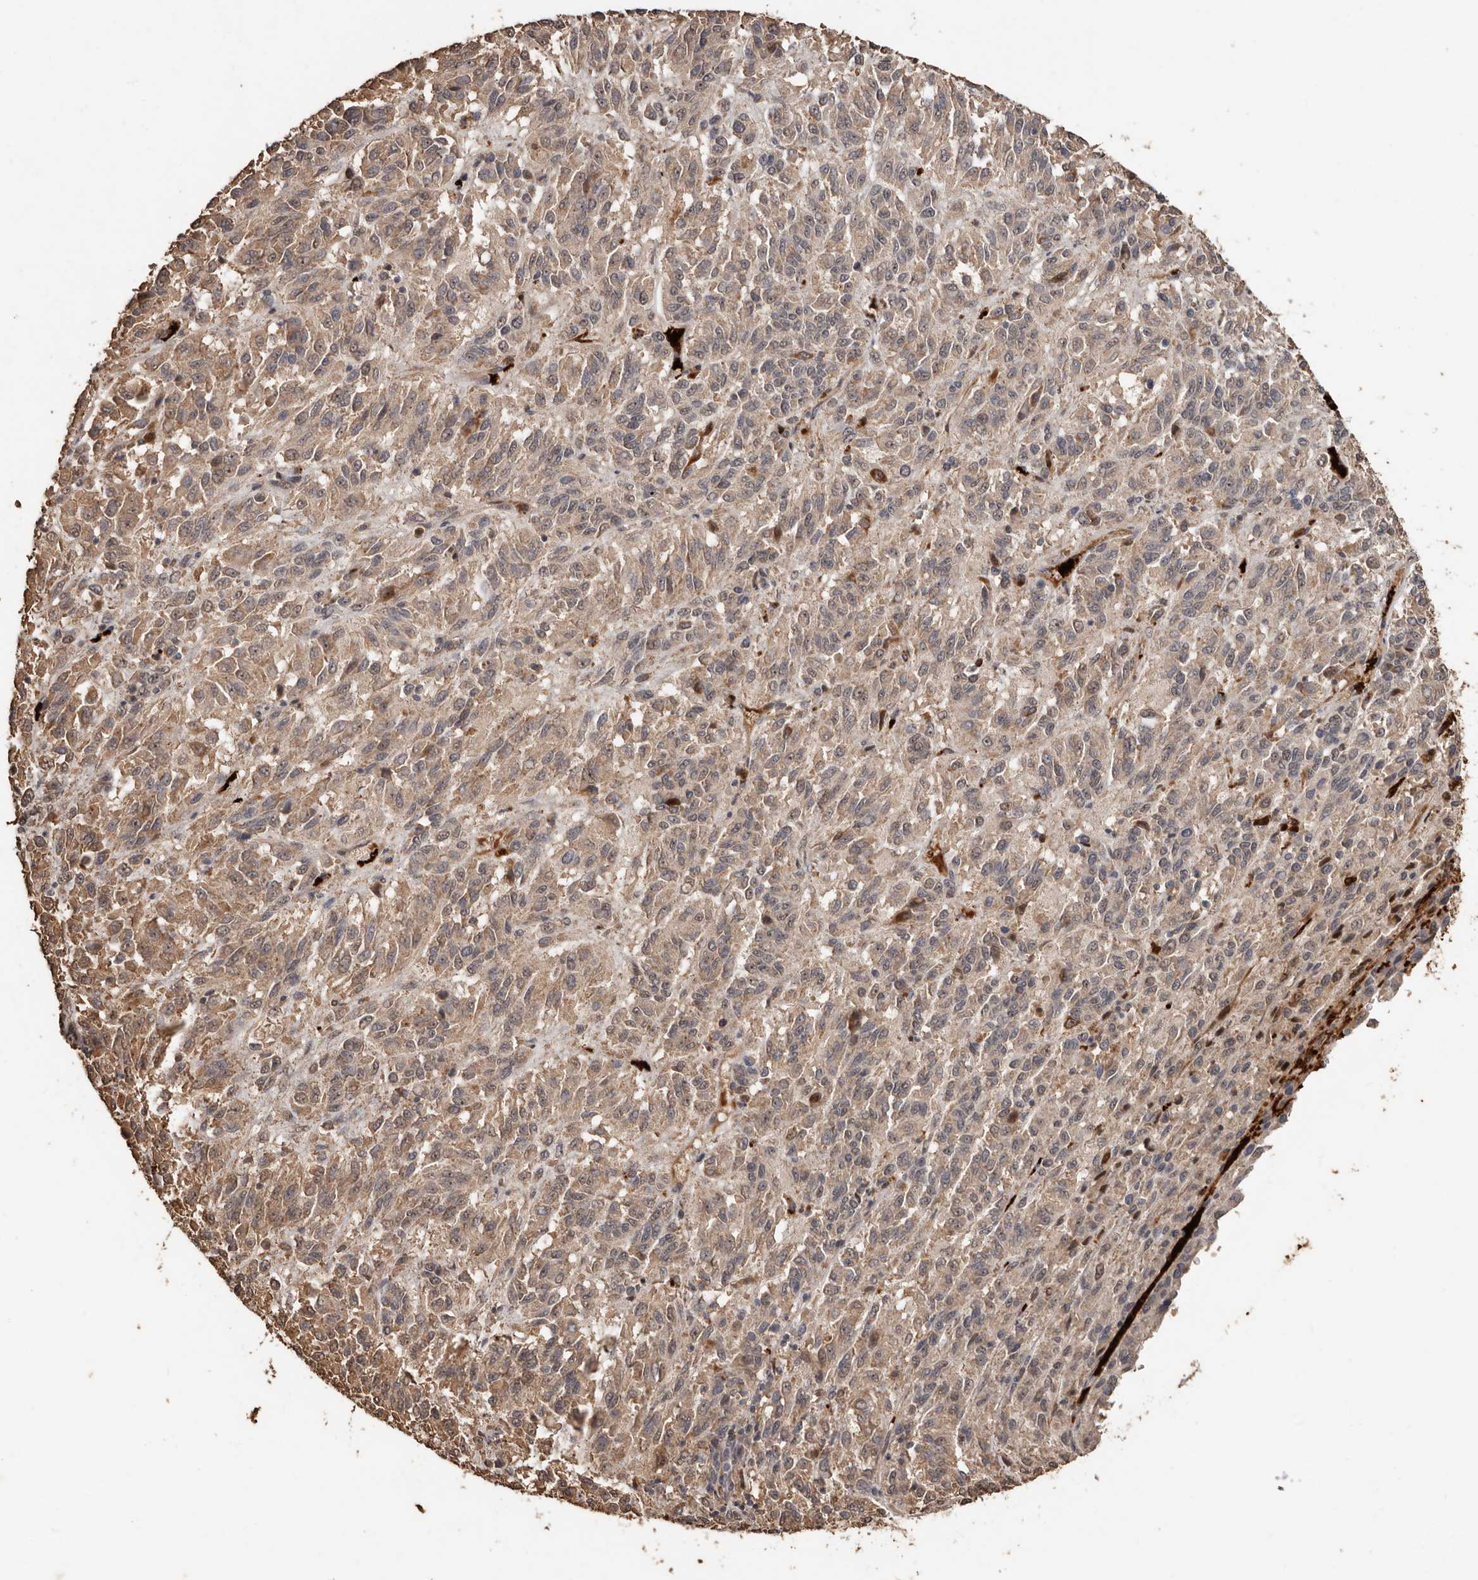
{"staining": {"intensity": "weak", "quantity": ">75%", "location": "cytoplasmic/membranous"}, "tissue": "melanoma", "cell_type": "Tumor cells", "image_type": "cancer", "snomed": [{"axis": "morphology", "description": "Malignant melanoma, Metastatic site"}, {"axis": "topography", "description": "Lung"}], "caption": "Protein staining displays weak cytoplasmic/membranous positivity in approximately >75% of tumor cells in melanoma.", "gene": "GRAMD2A", "patient": {"sex": "male", "age": 64}}